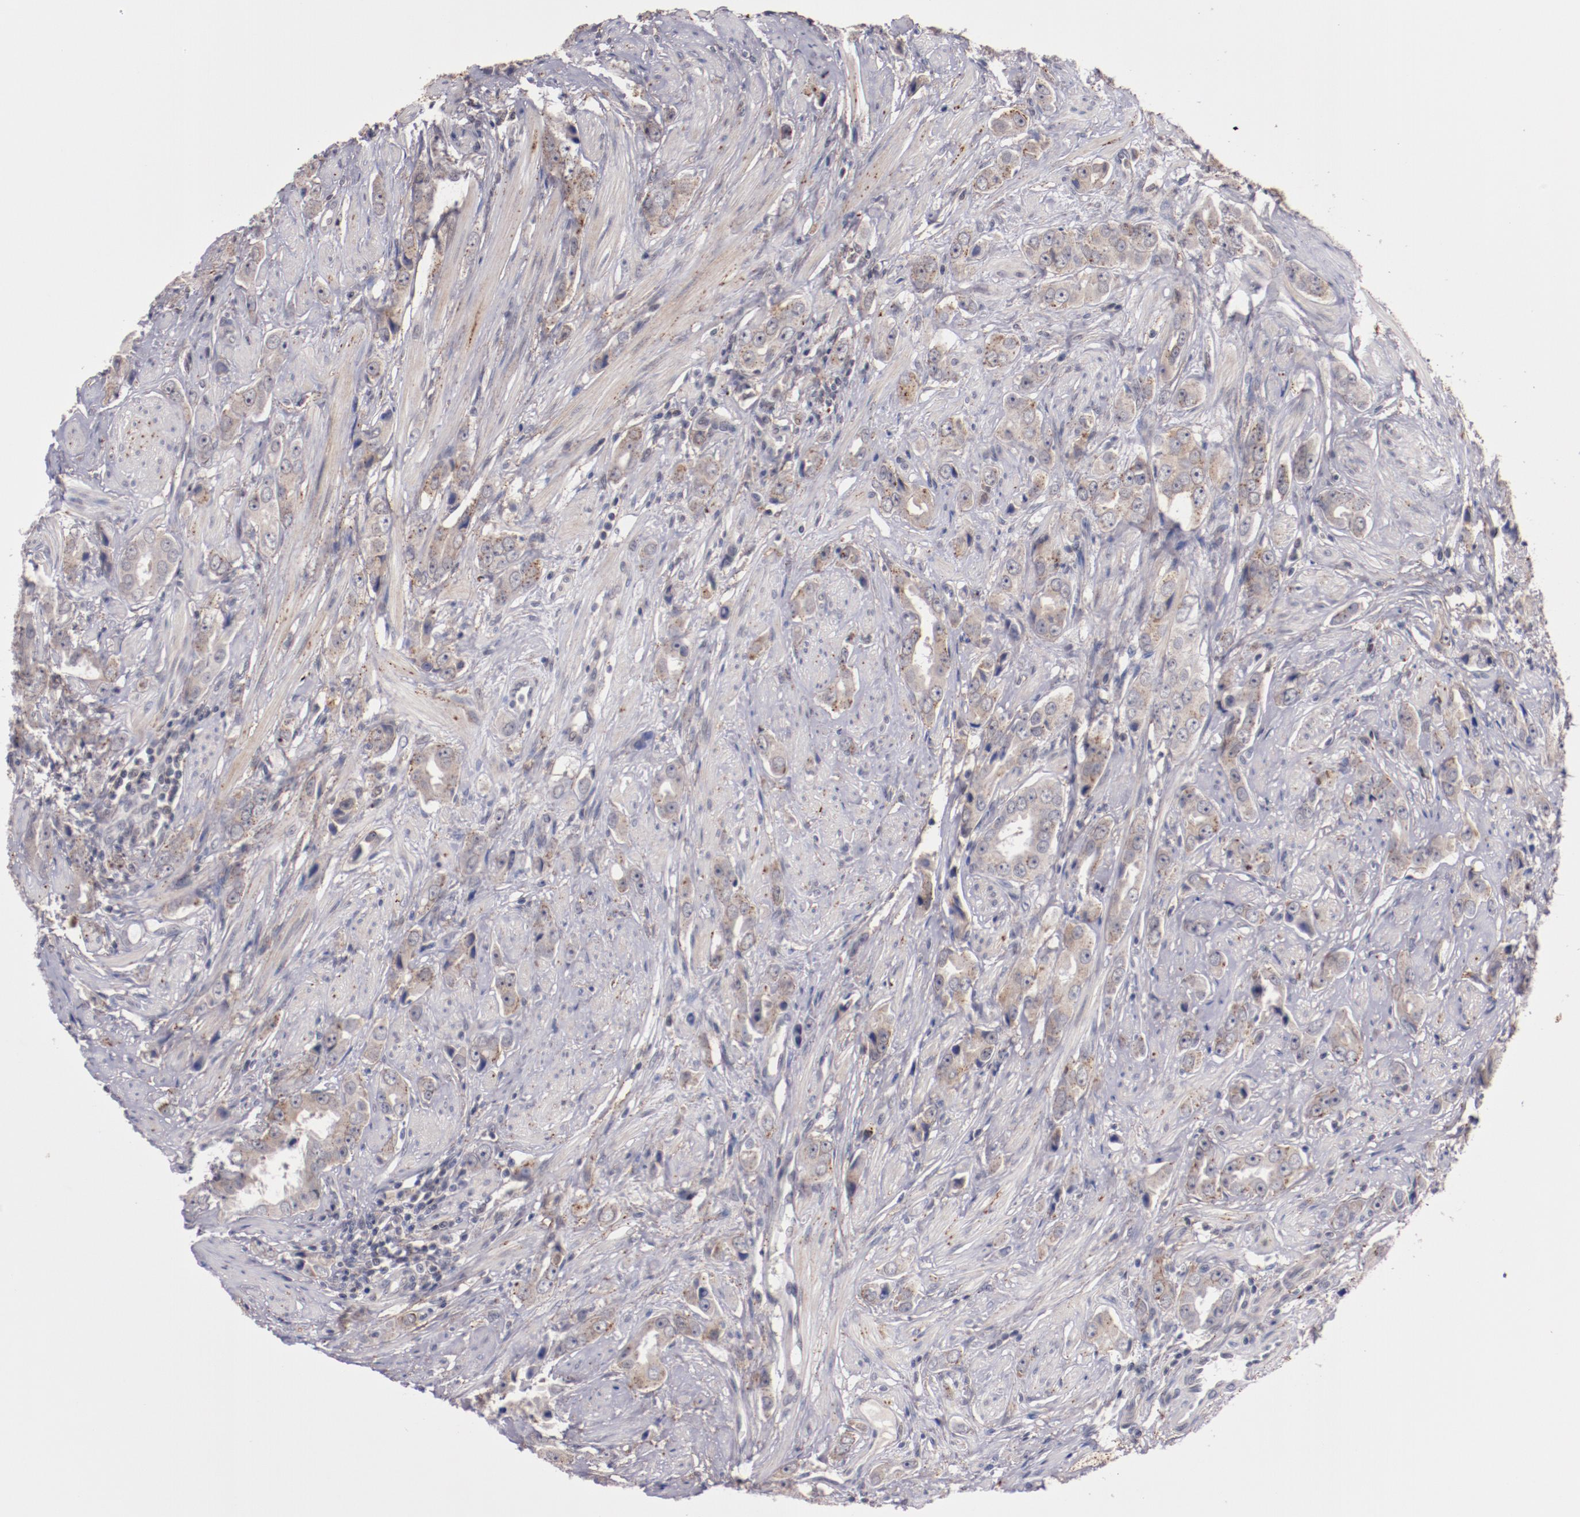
{"staining": {"intensity": "weak", "quantity": ">75%", "location": "cytoplasmic/membranous"}, "tissue": "prostate cancer", "cell_type": "Tumor cells", "image_type": "cancer", "snomed": [{"axis": "morphology", "description": "Adenocarcinoma, Medium grade"}, {"axis": "topography", "description": "Prostate"}], "caption": "Prostate adenocarcinoma (medium-grade) stained with a brown dye shows weak cytoplasmic/membranous positive staining in about >75% of tumor cells.", "gene": "SYP", "patient": {"sex": "male", "age": 53}}